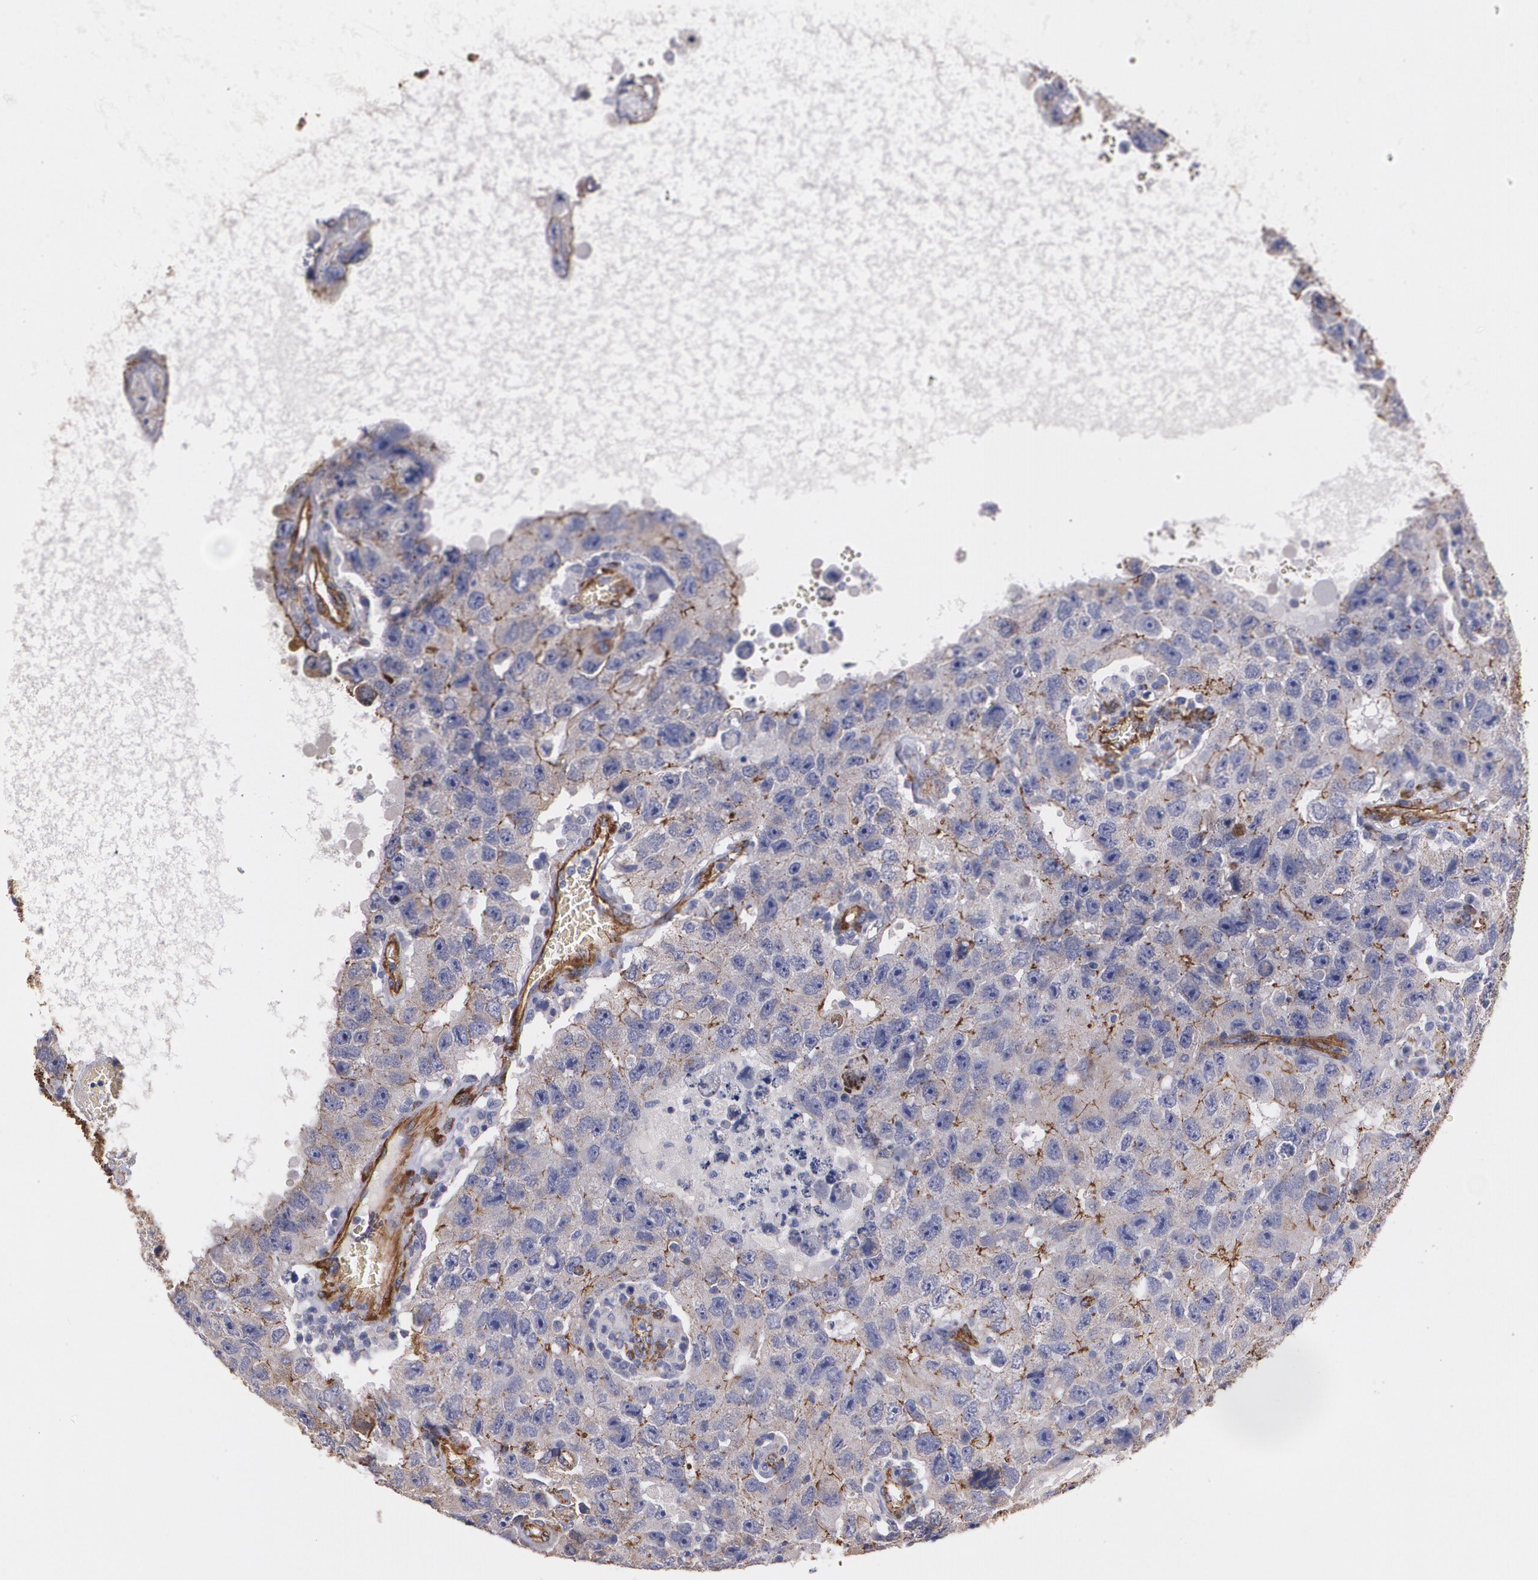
{"staining": {"intensity": "weak", "quantity": ">75%", "location": "cytoplasmic/membranous"}, "tissue": "testis cancer", "cell_type": "Tumor cells", "image_type": "cancer", "snomed": [{"axis": "morphology", "description": "Carcinoma, Embryonal, NOS"}, {"axis": "topography", "description": "Testis"}], "caption": "This image exhibits immunohistochemistry (IHC) staining of embryonal carcinoma (testis), with low weak cytoplasmic/membranous staining in about >75% of tumor cells.", "gene": "TJP1", "patient": {"sex": "male", "age": 26}}